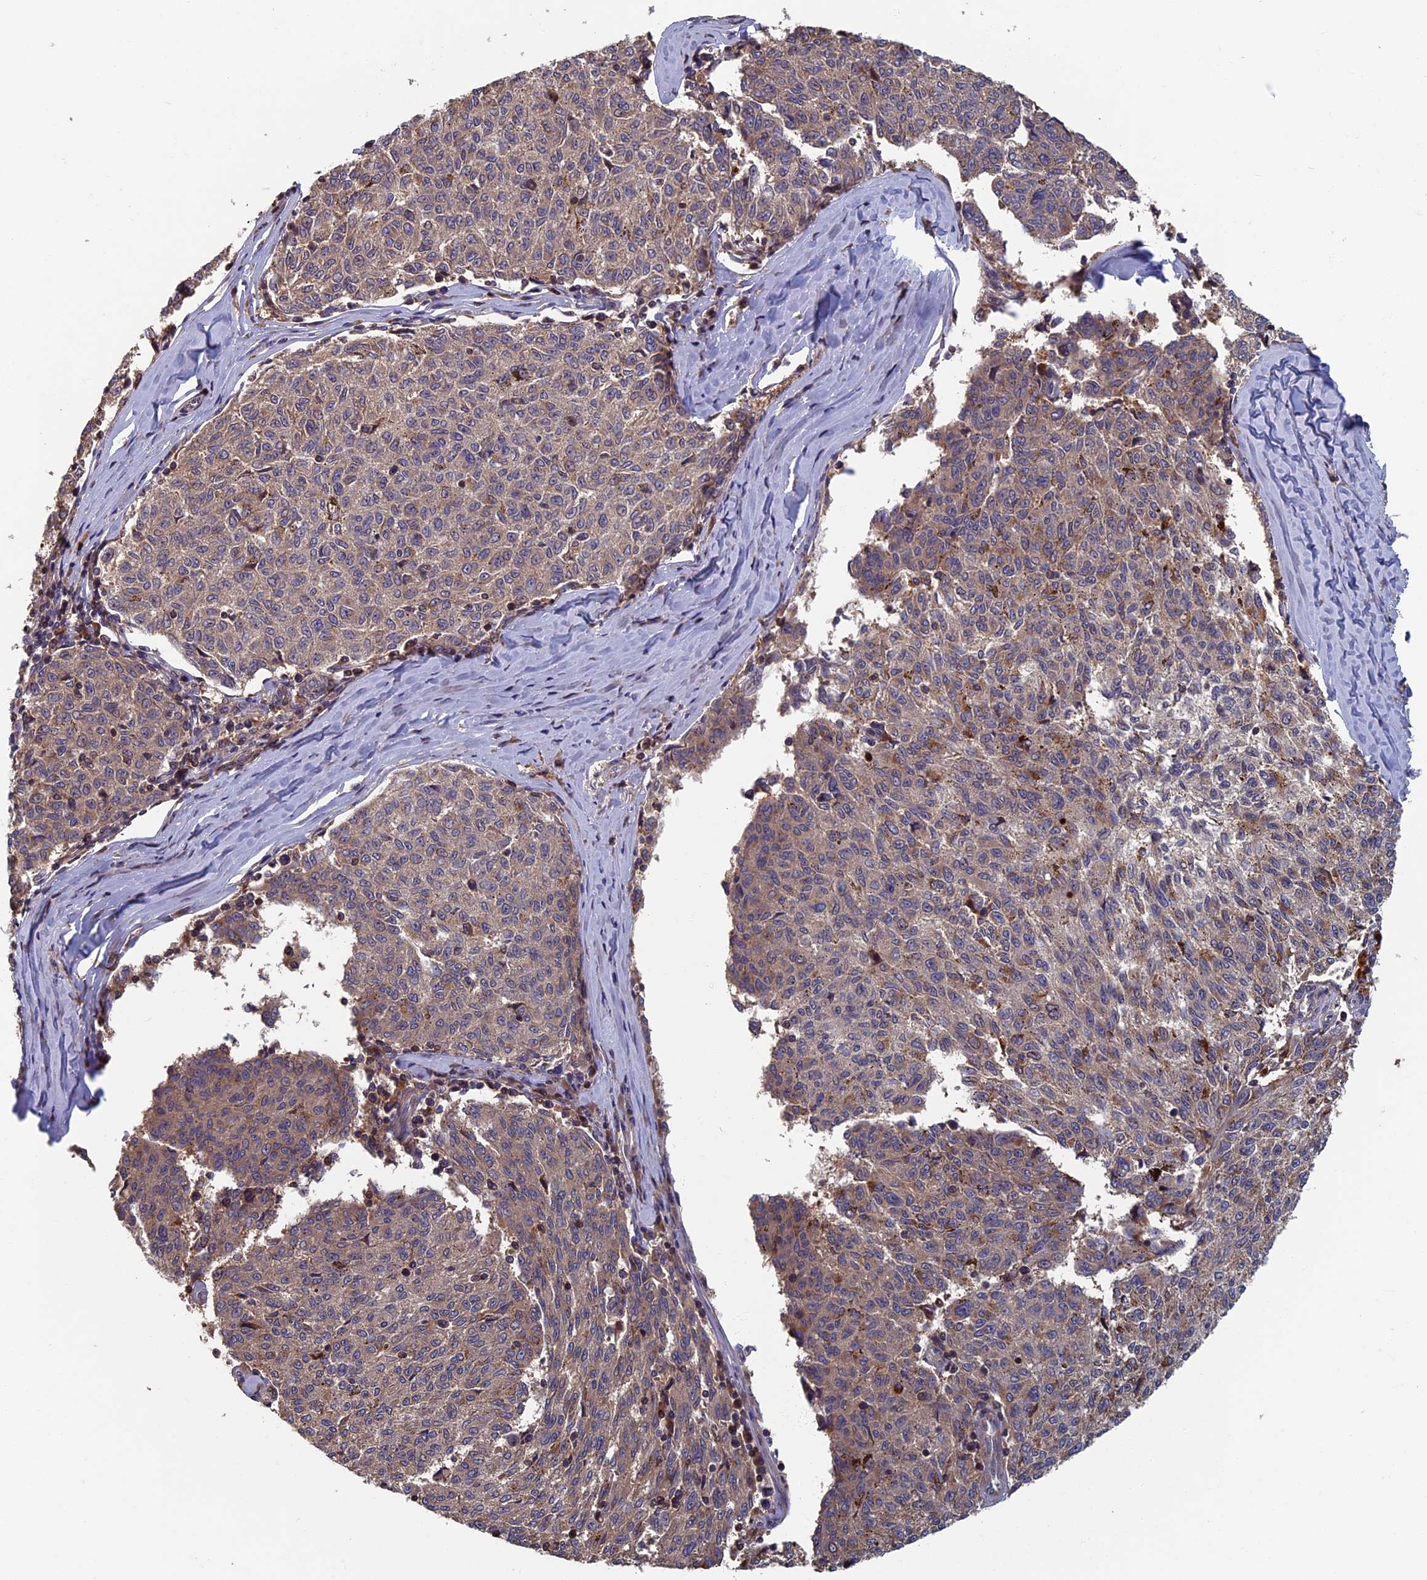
{"staining": {"intensity": "moderate", "quantity": ">75%", "location": "cytoplasmic/membranous"}, "tissue": "melanoma", "cell_type": "Tumor cells", "image_type": "cancer", "snomed": [{"axis": "morphology", "description": "Malignant melanoma, NOS"}, {"axis": "topography", "description": "Skin"}], "caption": "A photomicrograph showing moderate cytoplasmic/membranous staining in about >75% of tumor cells in malignant melanoma, as visualized by brown immunohistochemical staining.", "gene": "TNK2", "patient": {"sex": "female", "age": 72}}